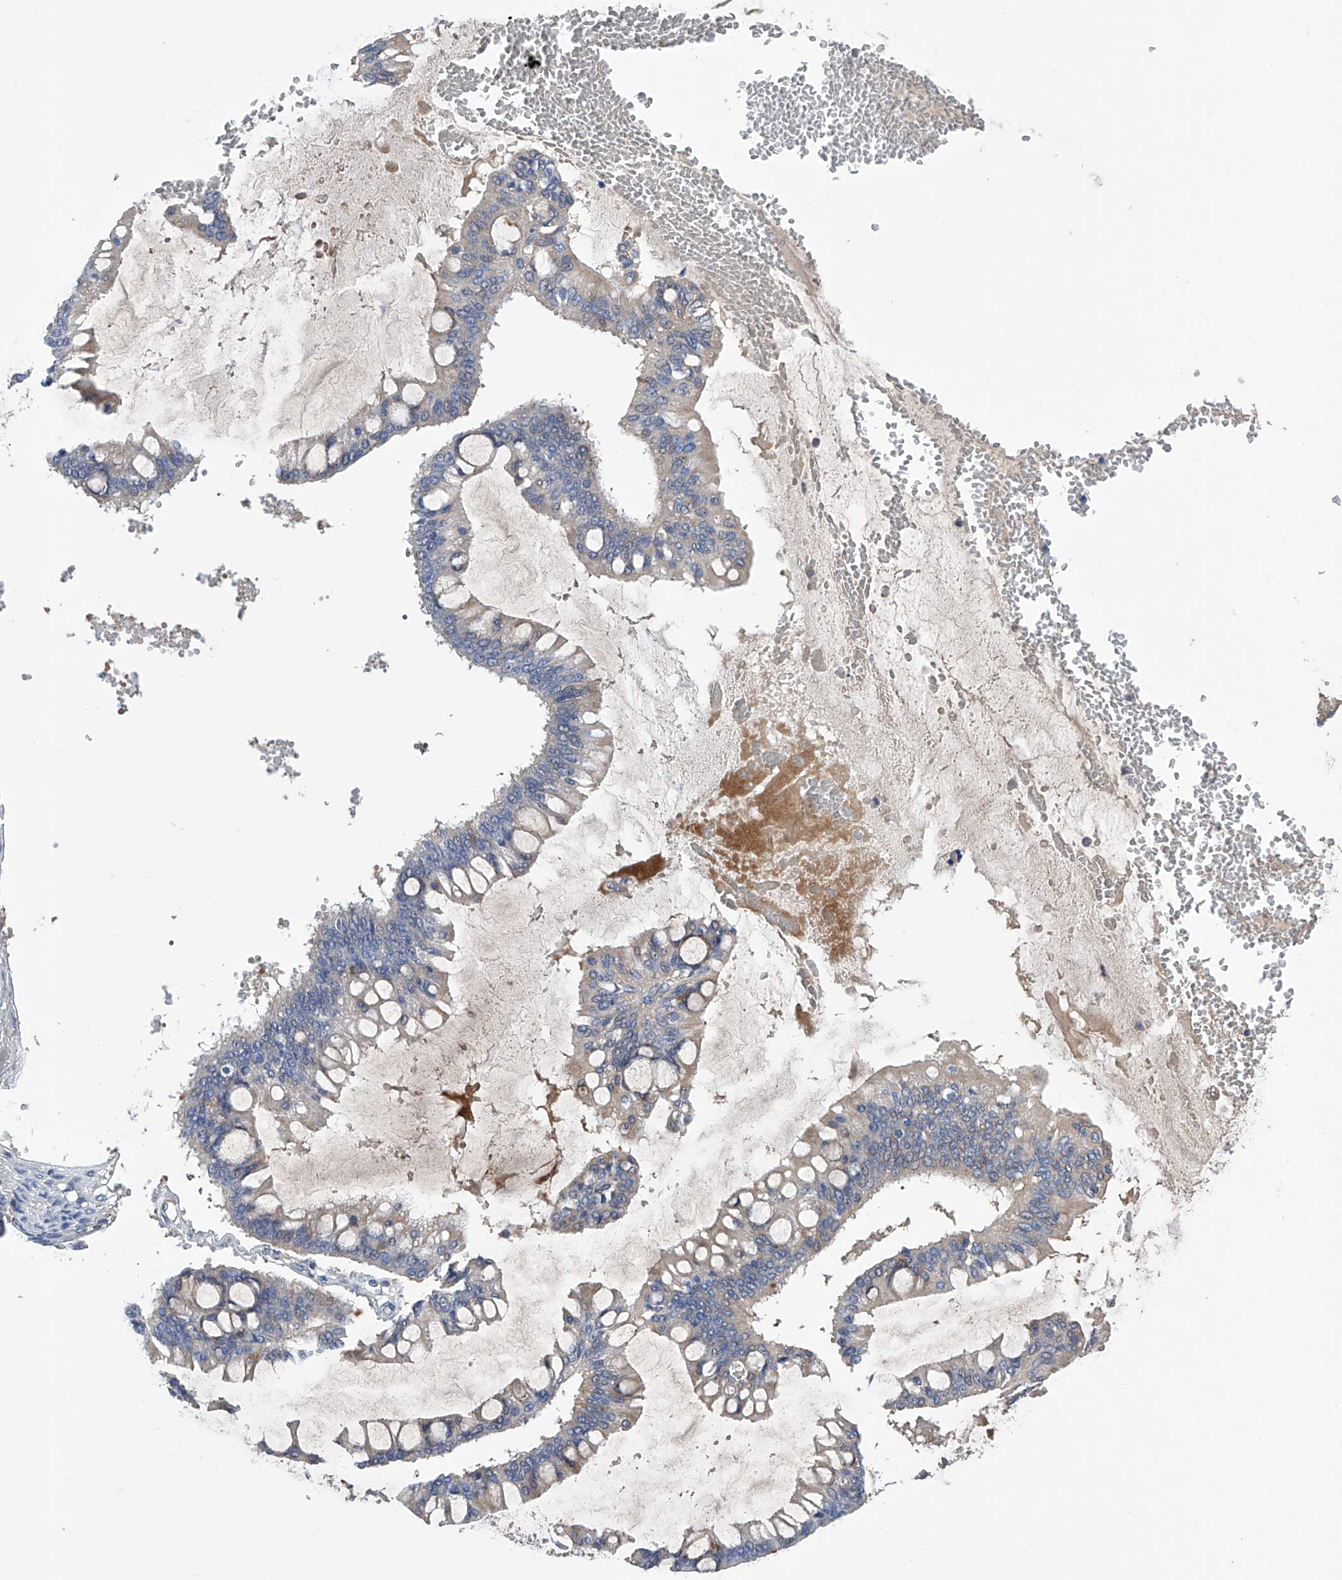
{"staining": {"intensity": "weak", "quantity": "<25%", "location": "cytoplasmic/membranous"}, "tissue": "ovarian cancer", "cell_type": "Tumor cells", "image_type": "cancer", "snomed": [{"axis": "morphology", "description": "Cystadenocarcinoma, mucinous, NOS"}, {"axis": "topography", "description": "Ovary"}], "caption": "An immunohistochemistry micrograph of ovarian cancer is shown. There is no staining in tumor cells of ovarian cancer. Nuclei are stained in blue.", "gene": "SPATA20", "patient": {"sex": "female", "age": 73}}